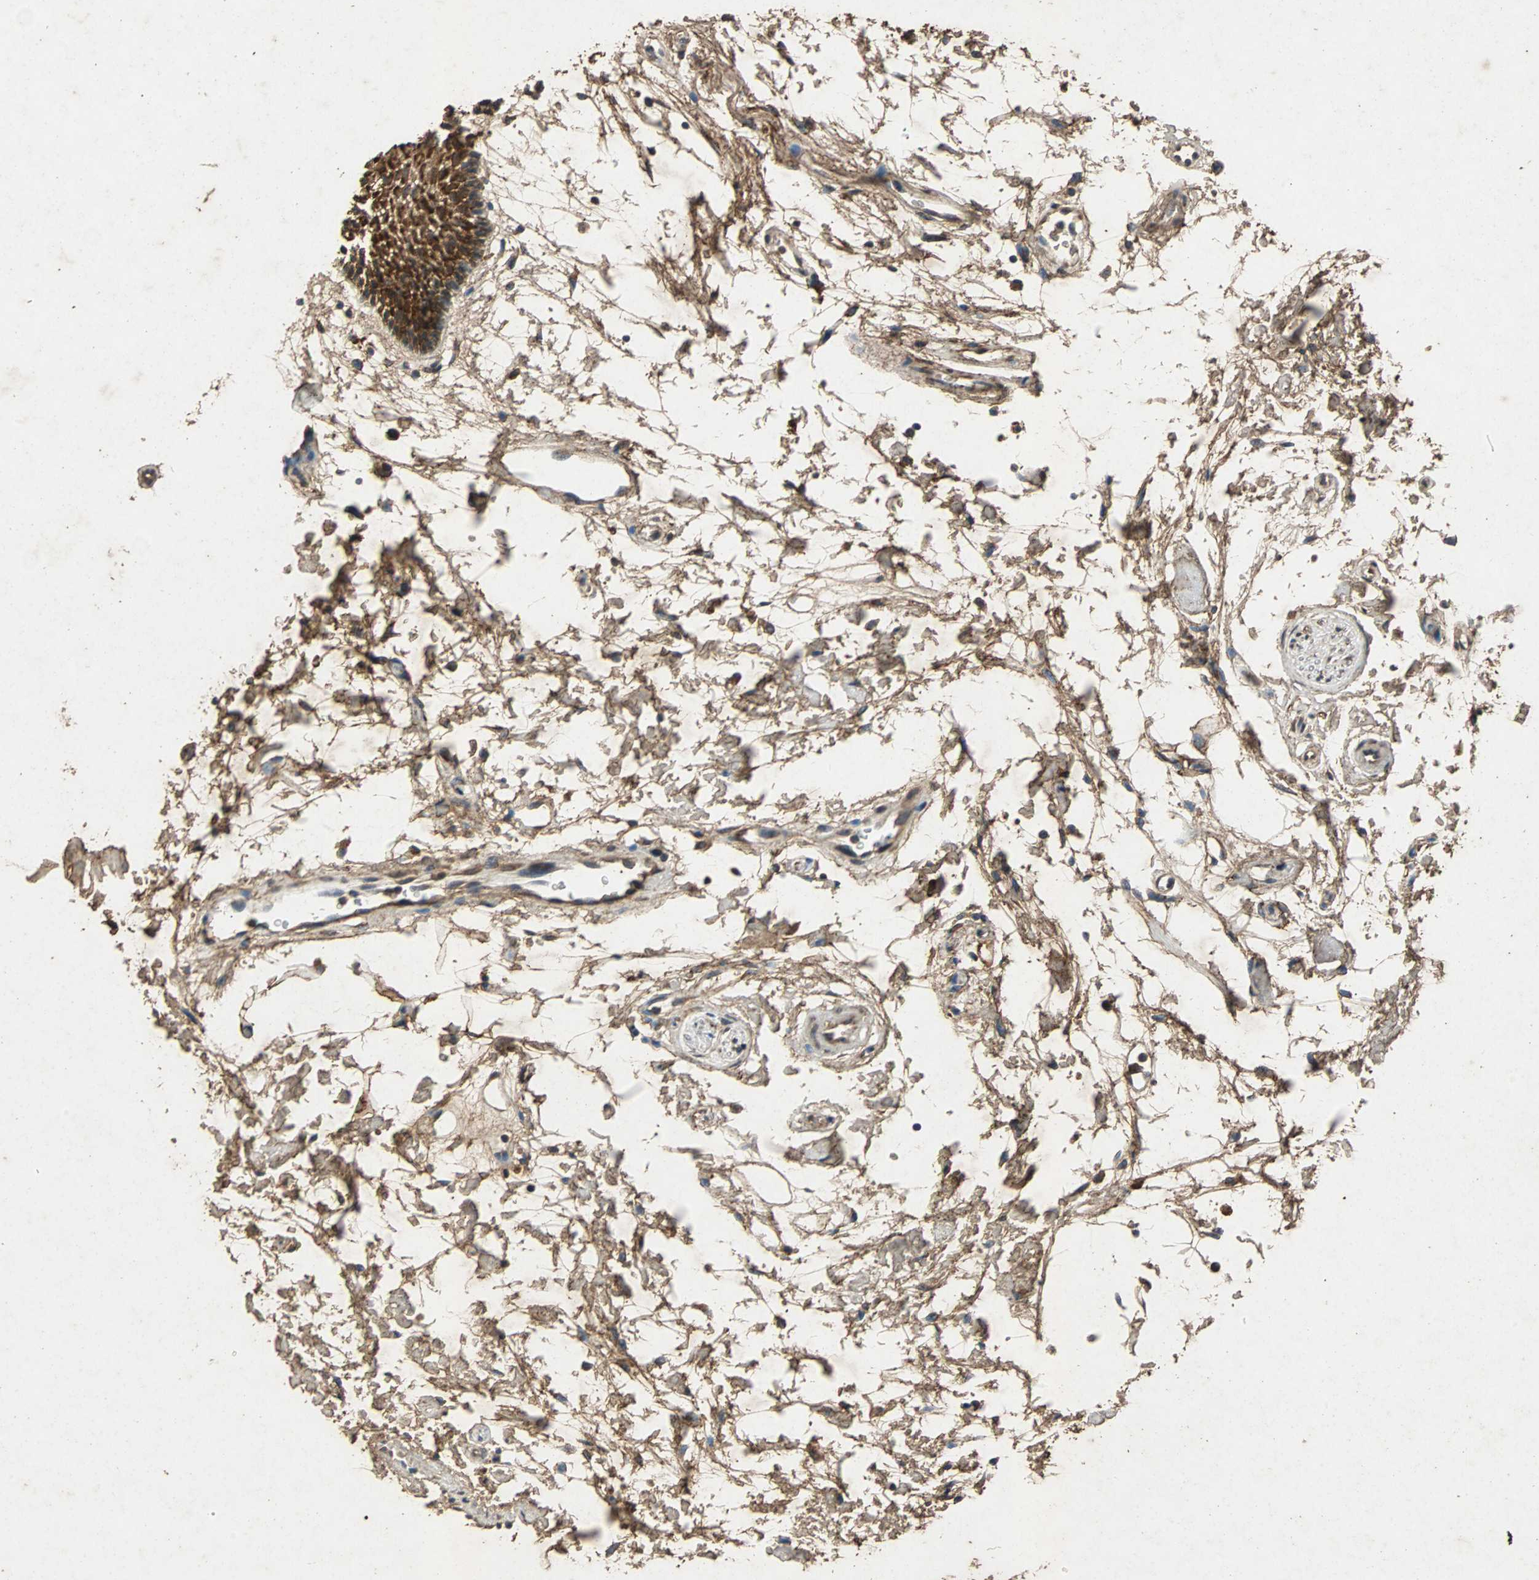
{"staining": {"intensity": "strong", "quantity": ">75%", "location": "cytoplasmic/membranous"}, "tissue": "oral mucosa", "cell_type": "Squamous epithelial cells", "image_type": "normal", "snomed": [{"axis": "morphology", "description": "Normal tissue, NOS"}, {"axis": "topography", "description": "Skeletal muscle"}, {"axis": "topography", "description": "Oral tissue"}, {"axis": "topography", "description": "Peripheral nerve tissue"}], "caption": "Benign oral mucosa was stained to show a protein in brown. There is high levels of strong cytoplasmic/membranous staining in approximately >75% of squamous epithelial cells.", "gene": "NAA10", "patient": {"sex": "female", "age": 84}}